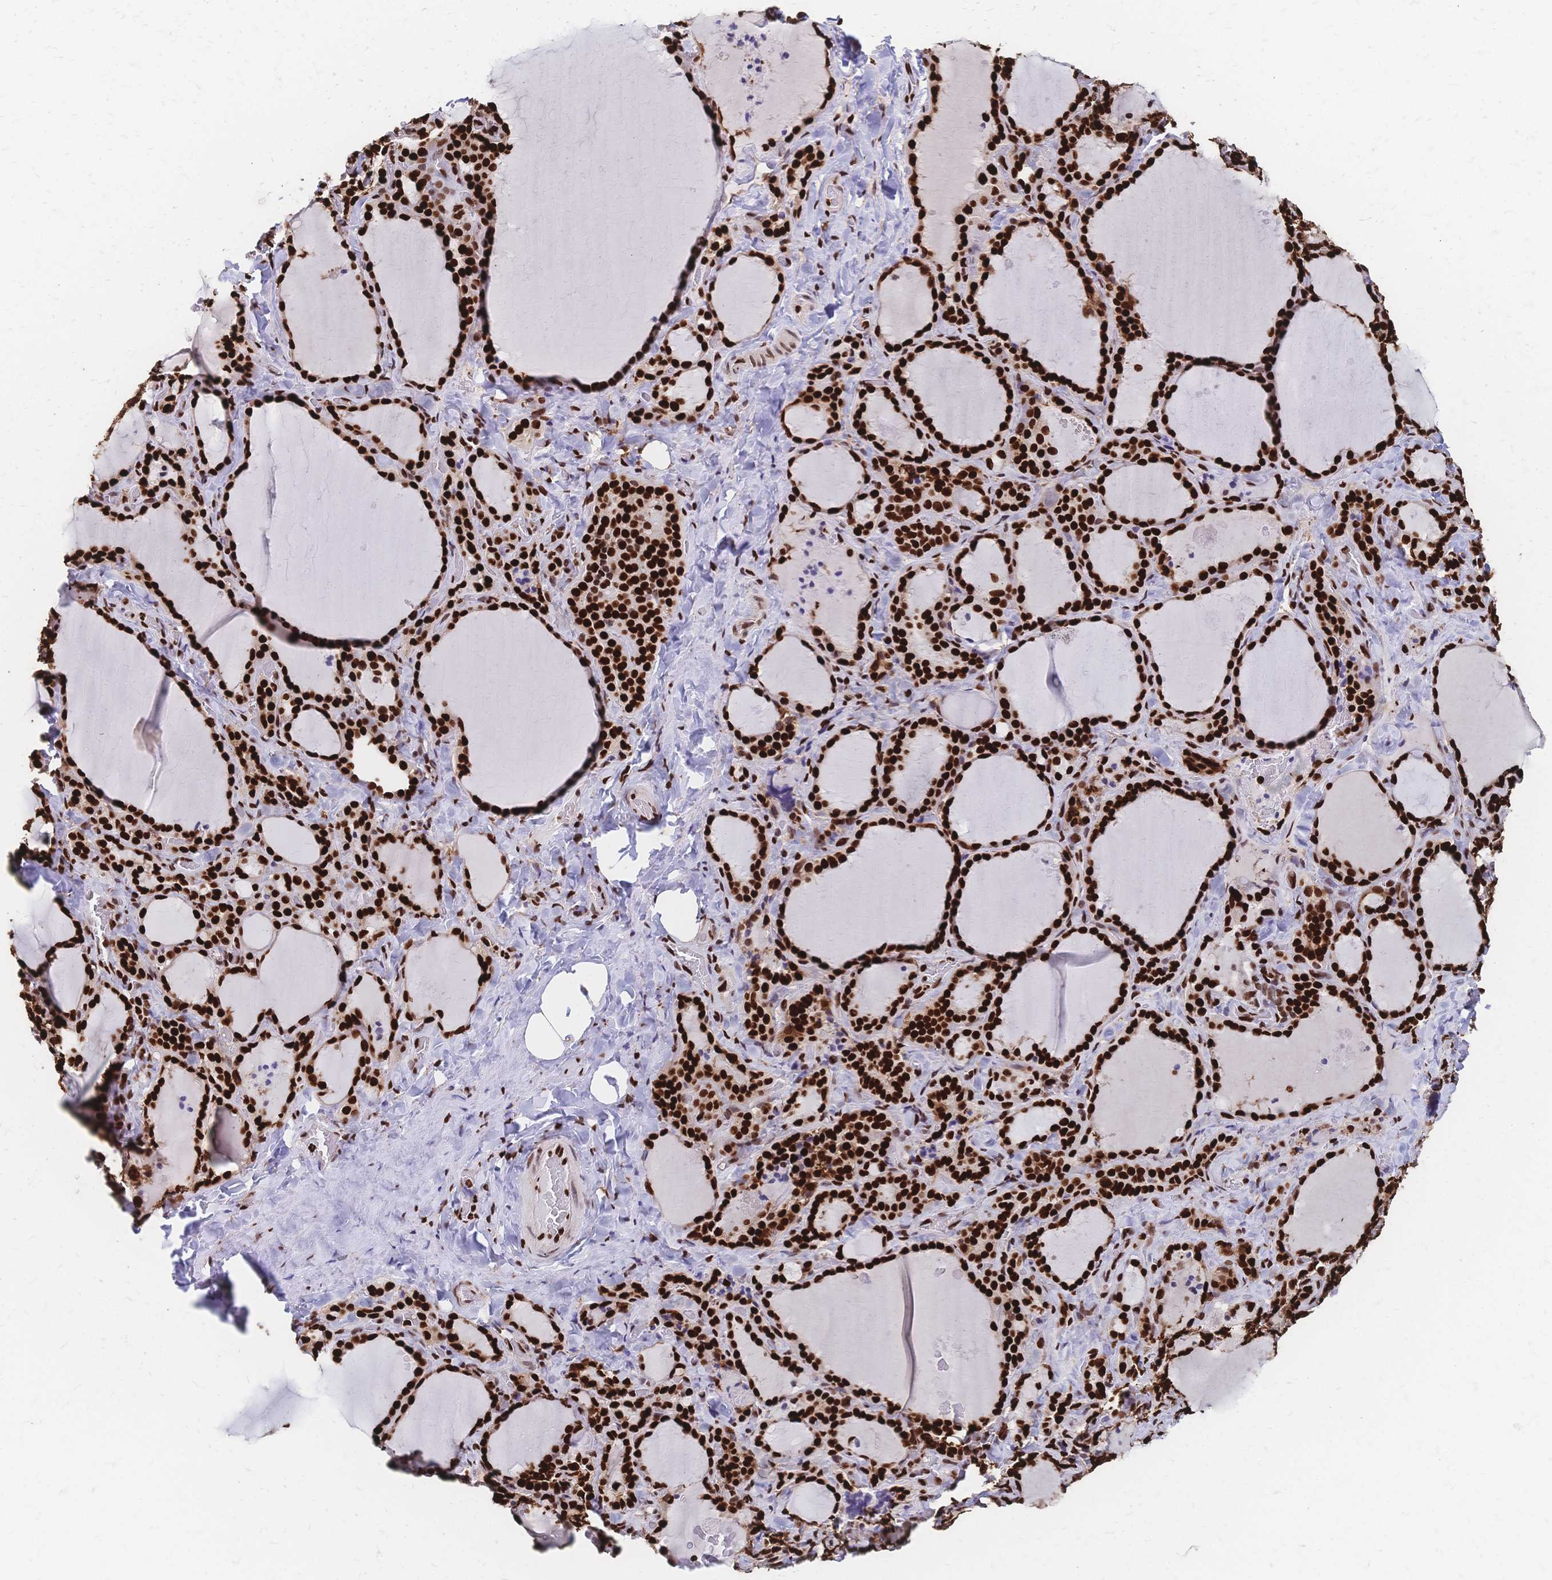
{"staining": {"intensity": "strong", "quantity": ">75%", "location": "nuclear"}, "tissue": "thyroid gland", "cell_type": "Glandular cells", "image_type": "normal", "snomed": [{"axis": "morphology", "description": "Normal tissue, NOS"}, {"axis": "topography", "description": "Thyroid gland"}], "caption": "The photomicrograph exhibits staining of benign thyroid gland, revealing strong nuclear protein positivity (brown color) within glandular cells.", "gene": "HDGF", "patient": {"sex": "female", "age": 22}}